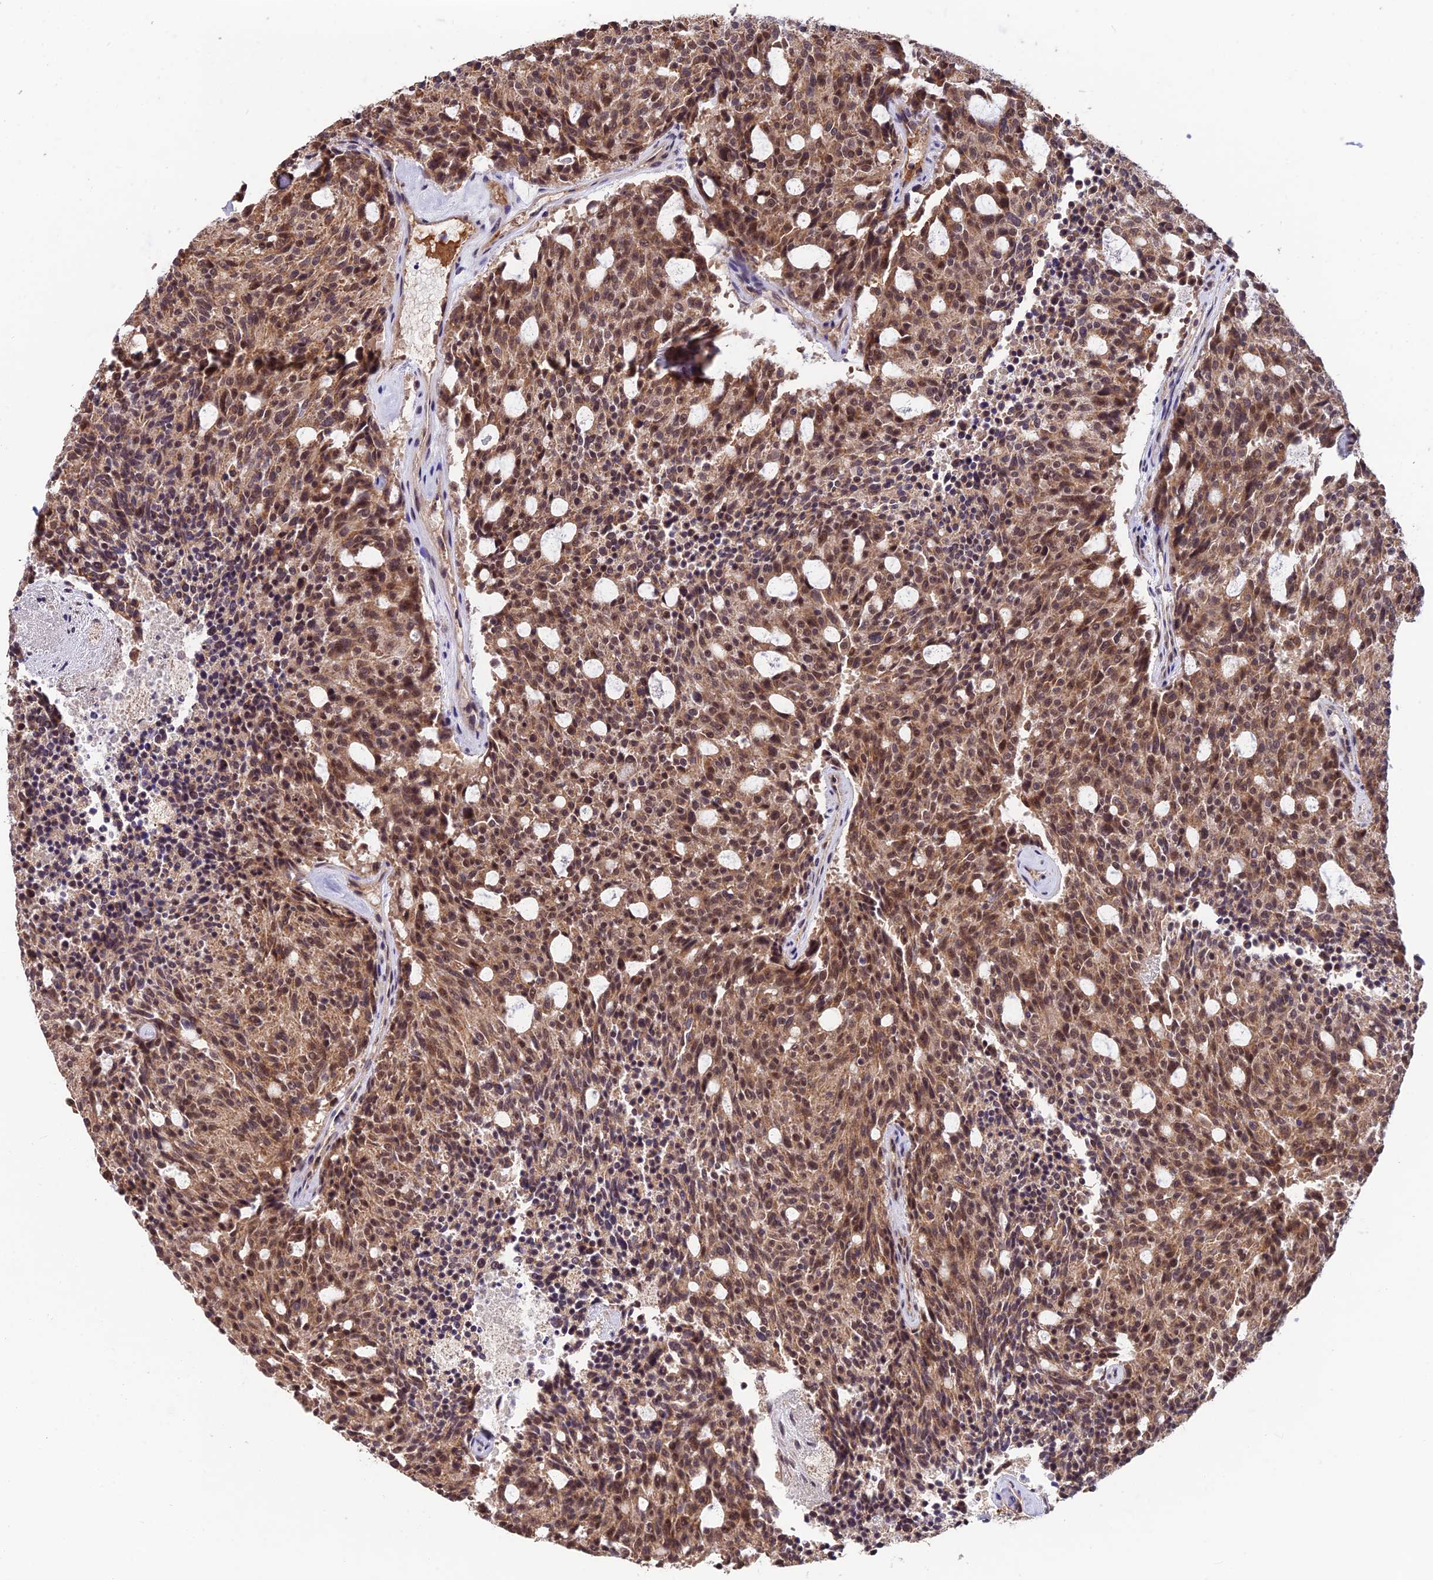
{"staining": {"intensity": "moderate", "quantity": ">75%", "location": "cytoplasmic/membranous,nuclear"}, "tissue": "carcinoid", "cell_type": "Tumor cells", "image_type": "cancer", "snomed": [{"axis": "morphology", "description": "Carcinoid, malignant, NOS"}, {"axis": "topography", "description": "Pancreas"}], "caption": "This is an image of IHC staining of carcinoid (malignant), which shows moderate staining in the cytoplasmic/membranous and nuclear of tumor cells.", "gene": "MNS1", "patient": {"sex": "female", "age": 54}}